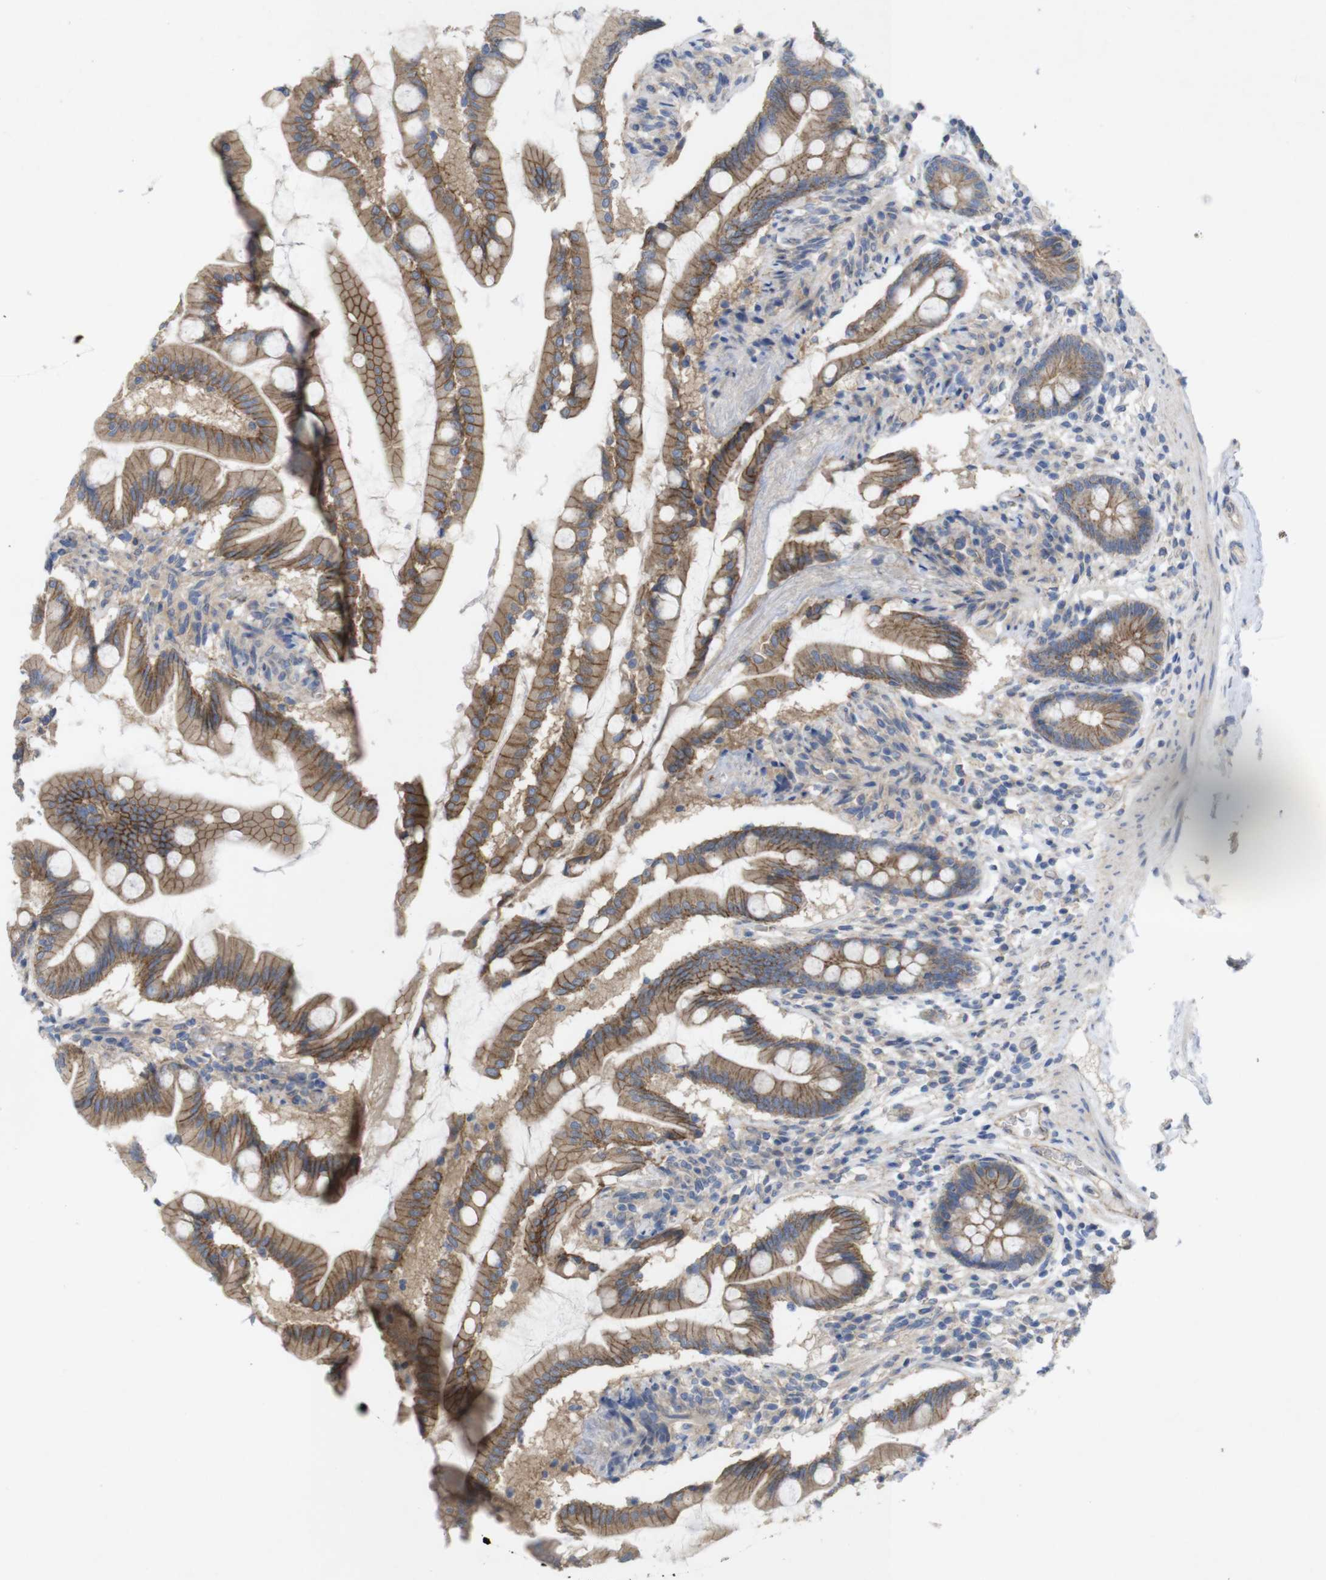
{"staining": {"intensity": "moderate", "quantity": ">75%", "location": "cytoplasmic/membranous"}, "tissue": "small intestine", "cell_type": "Glandular cells", "image_type": "normal", "snomed": [{"axis": "morphology", "description": "Normal tissue, NOS"}, {"axis": "topography", "description": "Small intestine"}], "caption": "An immunohistochemistry (IHC) histopathology image of normal tissue is shown. Protein staining in brown shows moderate cytoplasmic/membranous positivity in small intestine within glandular cells. The protein of interest is shown in brown color, while the nuclei are stained blue.", "gene": "KIDINS220", "patient": {"sex": "female", "age": 56}}